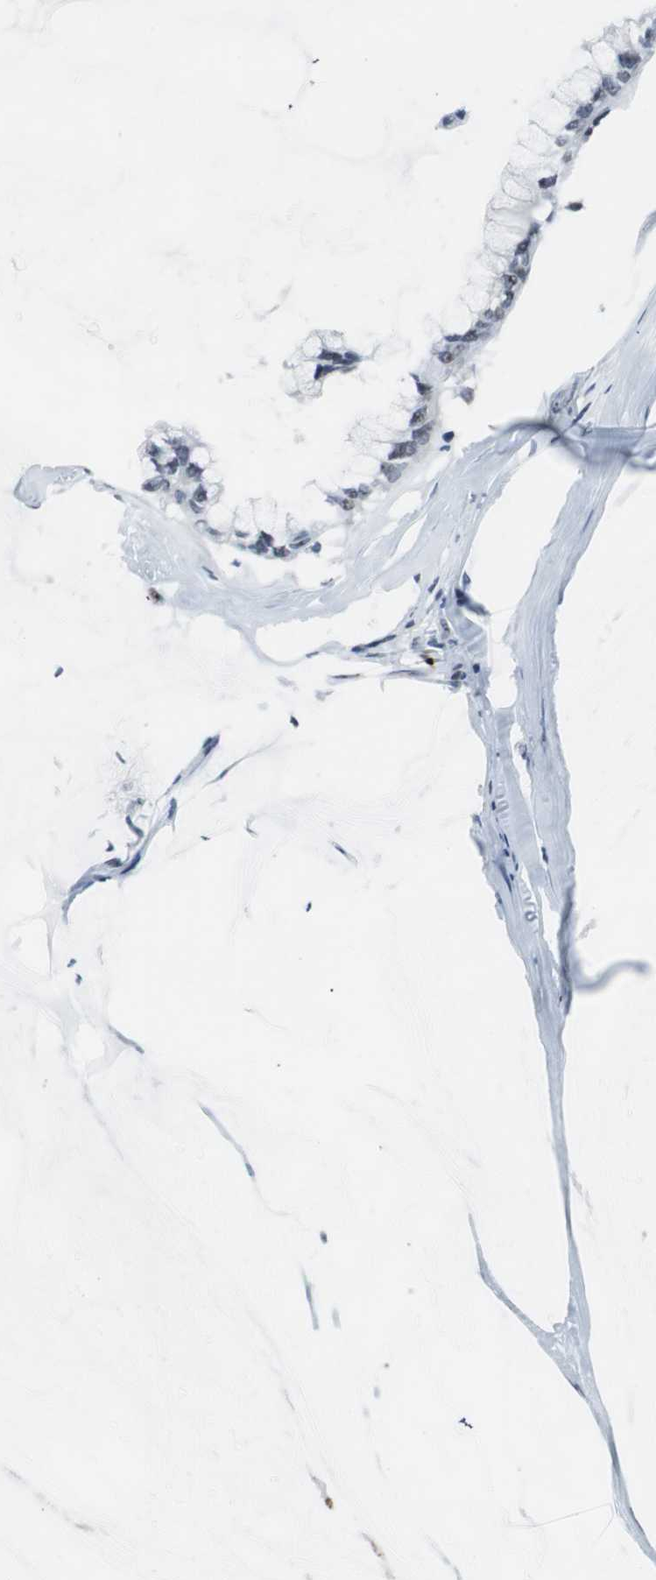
{"staining": {"intensity": "negative", "quantity": "none", "location": "none"}, "tissue": "ovarian cancer", "cell_type": "Tumor cells", "image_type": "cancer", "snomed": [{"axis": "morphology", "description": "Cystadenocarcinoma, mucinous, NOS"}, {"axis": "topography", "description": "Ovary"}], "caption": "Tumor cells are negative for brown protein staining in ovarian mucinous cystadenocarcinoma.", "gene": "DOK1", "patient": {"sex": "female", "age": 39}}